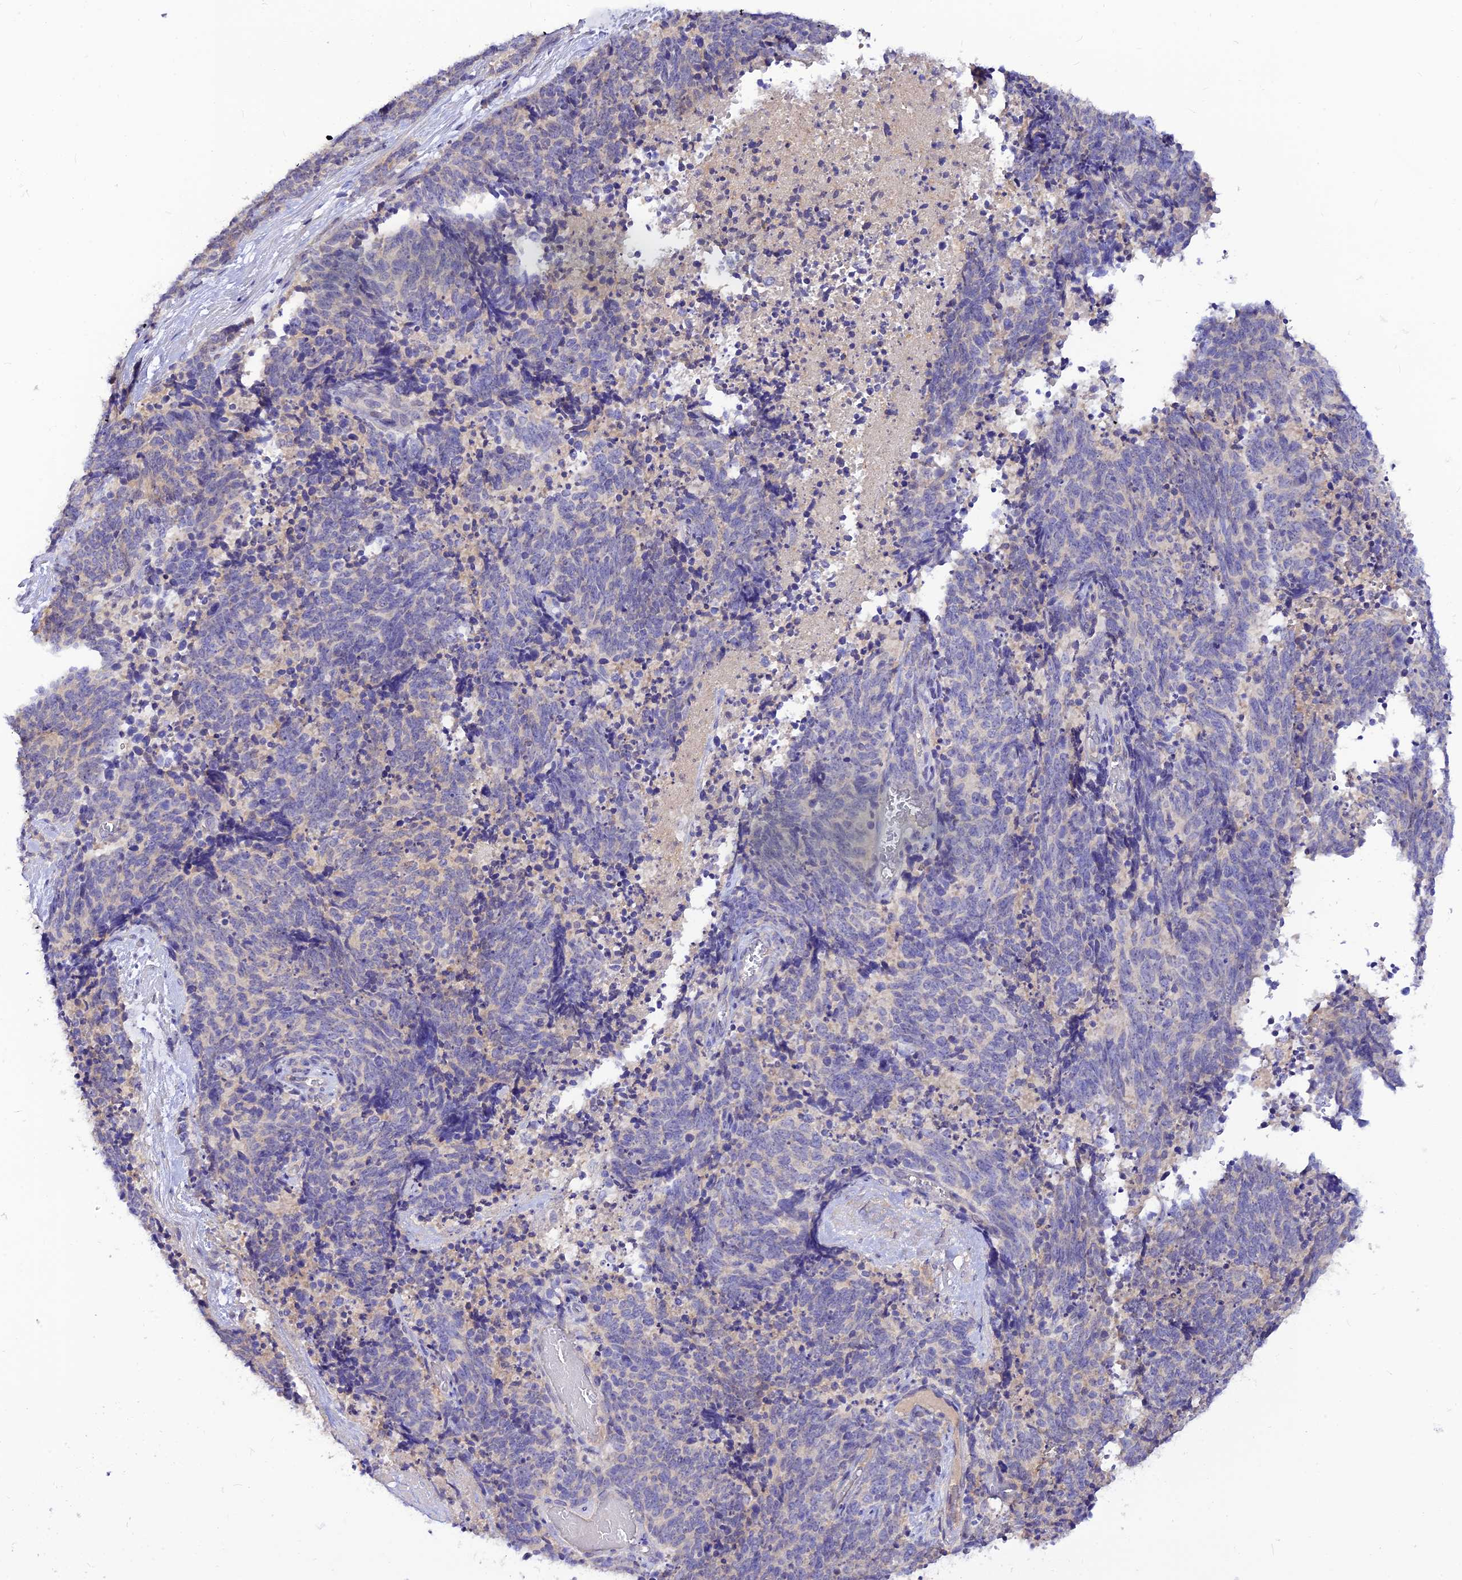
{"staining": {"intensity": "negative", "quantity": "none", "location": "none"}, "tissue": "cervical cancer", "cell_type": "Tumor cells", "image_type": "cancer", "snomed": [{"axis": "morphology", "description": "Squamous cell carcinoma, NOS"}, {"axis": "topography", "description": "Cervix"}], "caption": "A histopathology image of squamous cell carcinoma (cervical) stained for a protein reveals no brown staining in tumor cells. (Brightfield microscopy of DAB (3,3'-diaminobenzidine) immunohistochemistry at high magnification).", "gene": "CZIB", "patient": {"sex": "female", "age": 29}}